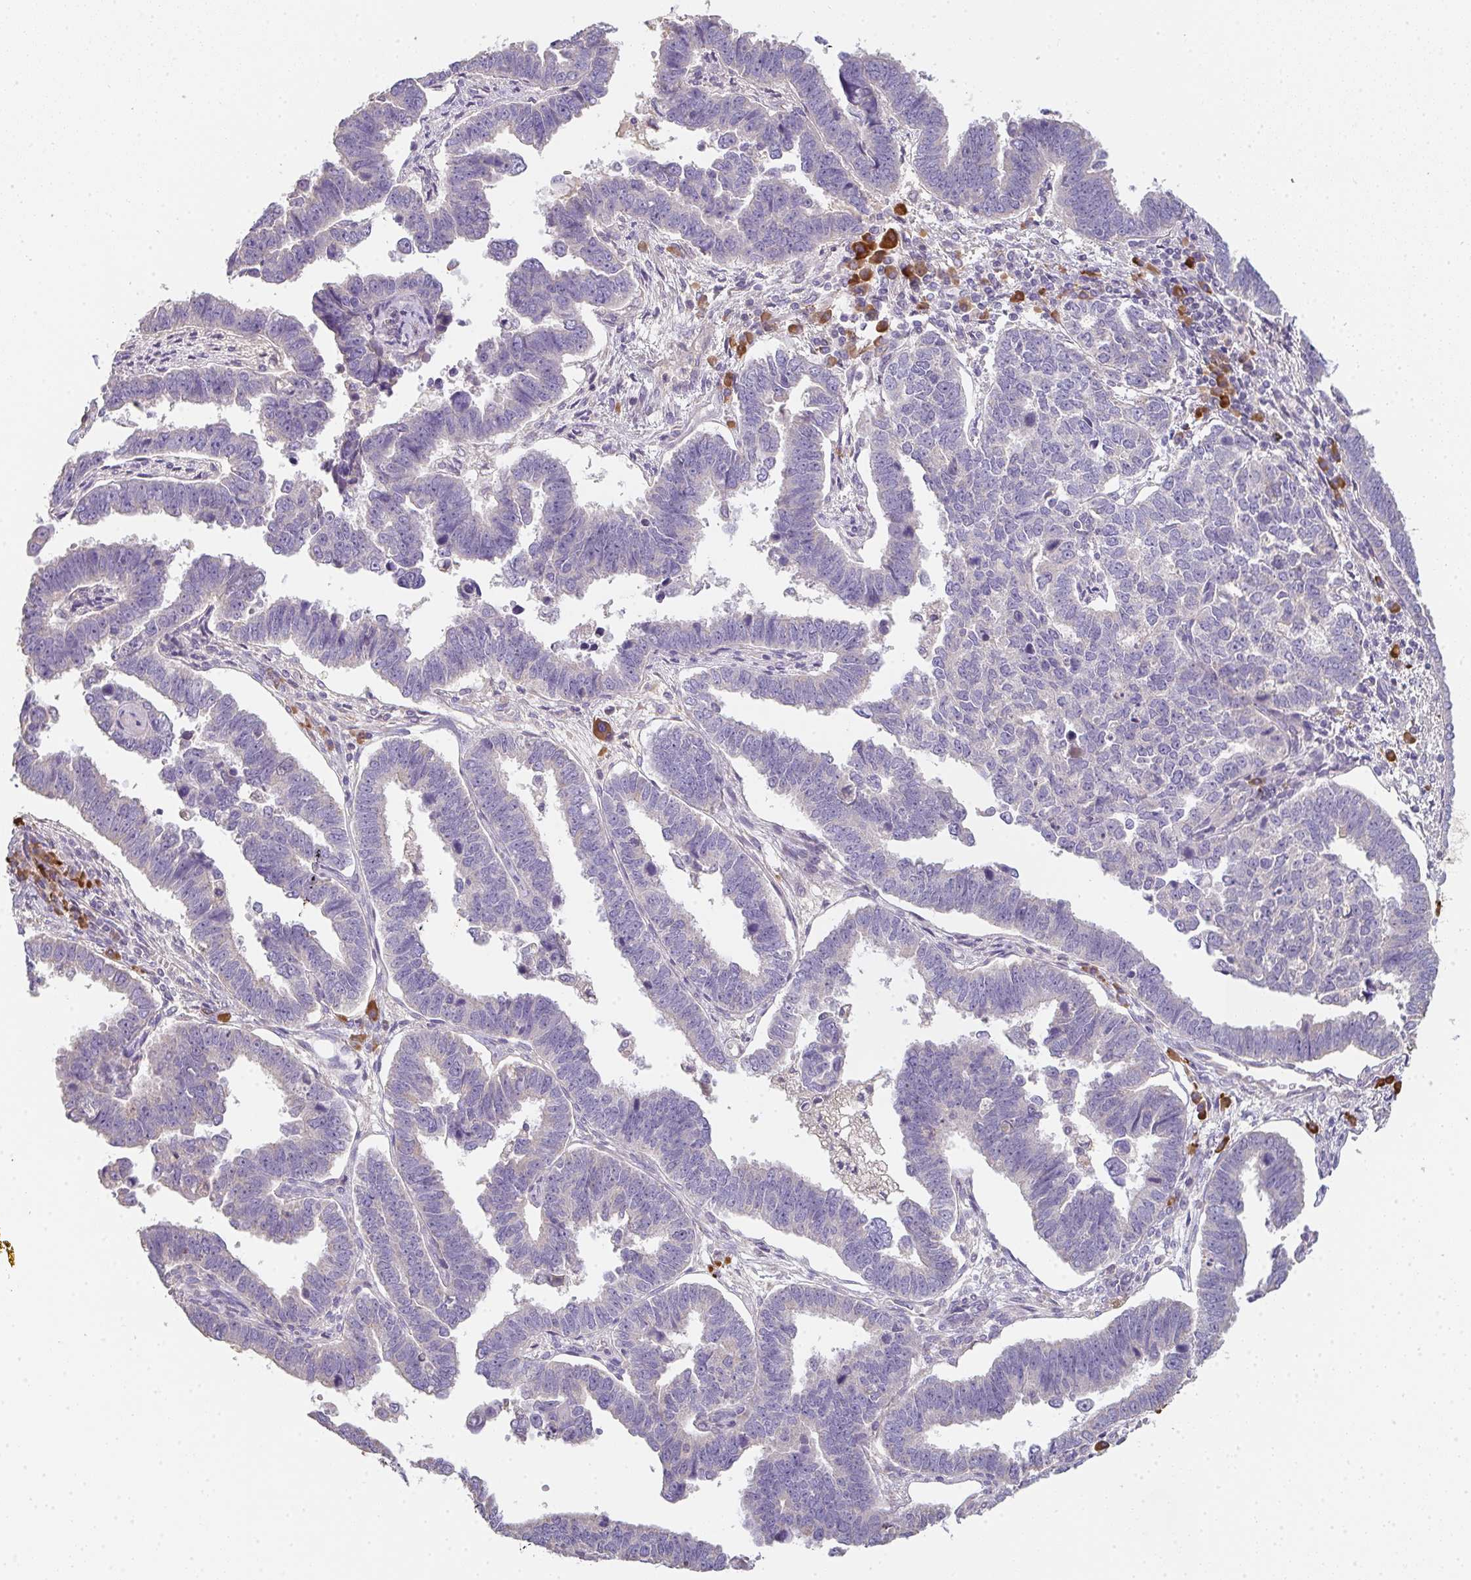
{"staining": {"intensity": "negative", "quantity": "none", "location": "none"}, "tissue": "endometrial cancer", "cell_type": "Tumor cells", "image_type": "cancer", "snomed": [{"axis": "morphology", "description": "Adenocarcinoma, NOS"}, {"axis": "topography", "description": "Endometrium"}], "caption": "Human endometrial cancer (adenocarcinoma) stained for a protein using immunohistochemistry shows no positivity in tumor cells.", "gene": "ZNF215", "patient": {"sex": "female", "age": 75}}